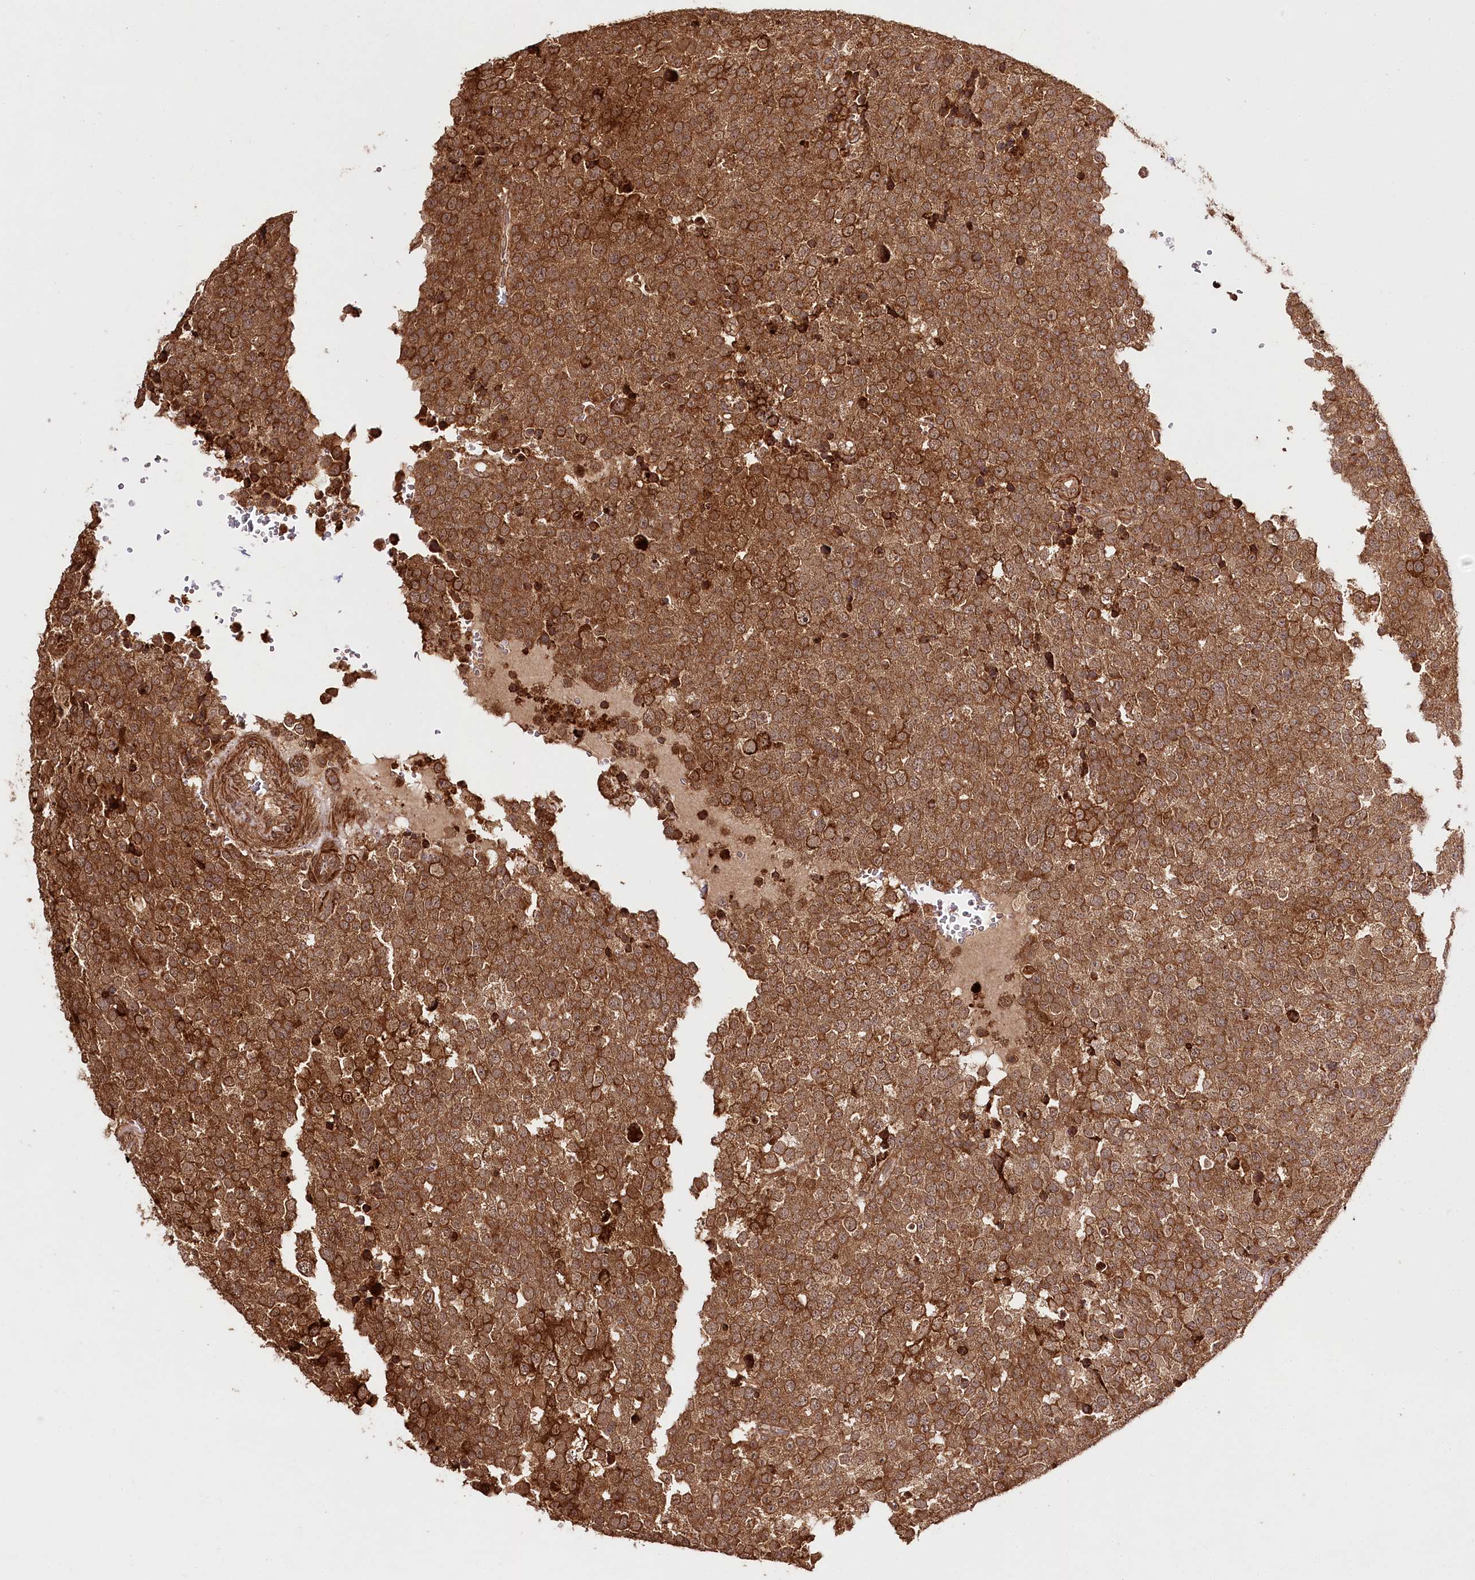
{"staining": {"intensity": "strong", "quantity": ">75%", "location": "cytoplasmic/membranous,nuclear"}, "tissue": "testis cancer", "cell_type": "Tumor cells", "image_type": "cancer", "snomed": [{"axis": "morphology", "description": "Seminoma, NOS"}, {"axis": "topography", "description": "Testis"}], "caption": "The immunohistochemical stain shows strong cytoplasmic/membranous and nuclear expression in tumor cells of testis cancer tissue. (DAB IHC with brightfield microscopy, high magnification).", "gene": "ULK2", "patient": {"sex": "male", "age": 71}}